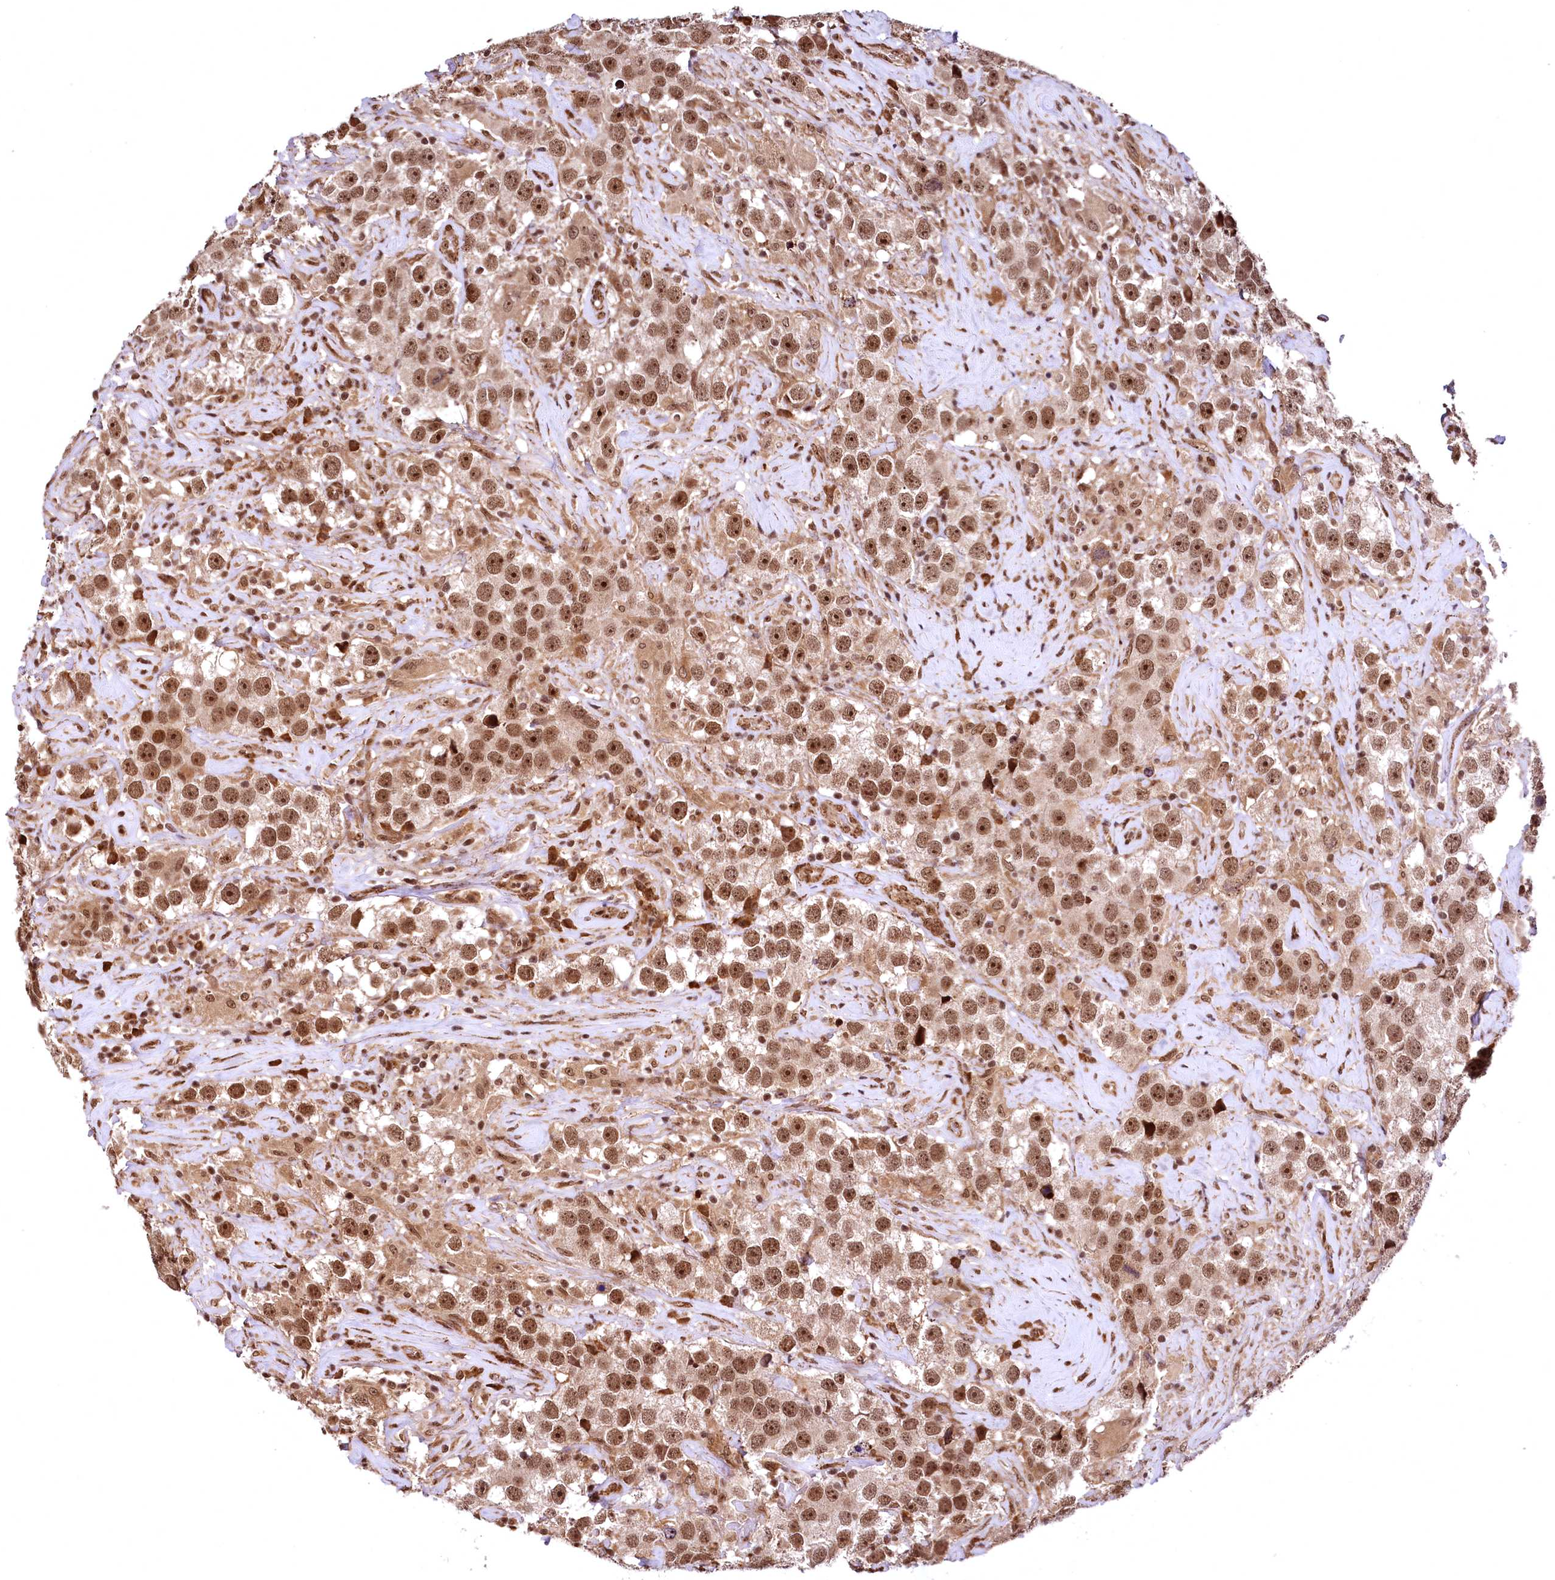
{"staining": {"intensity": "moderate", "quantity": ">75%", "location": "nuclear"}, "tissue": "testis cancer", "cell_type": "Tumor cells", "image_type": "cancer", "snomed": [{"axis": "morphology", "description": "Seminoma, NOS"}, {"axis": "topography", "description": "Testis"}], "caption": "The histopathology image demonstrates staining of testis seminoma, revealing moderate nuclear protein staining (brown color) within tumor cells.", "gene": "PDS5B", "patient": {"sex": "male", "age": 49}}